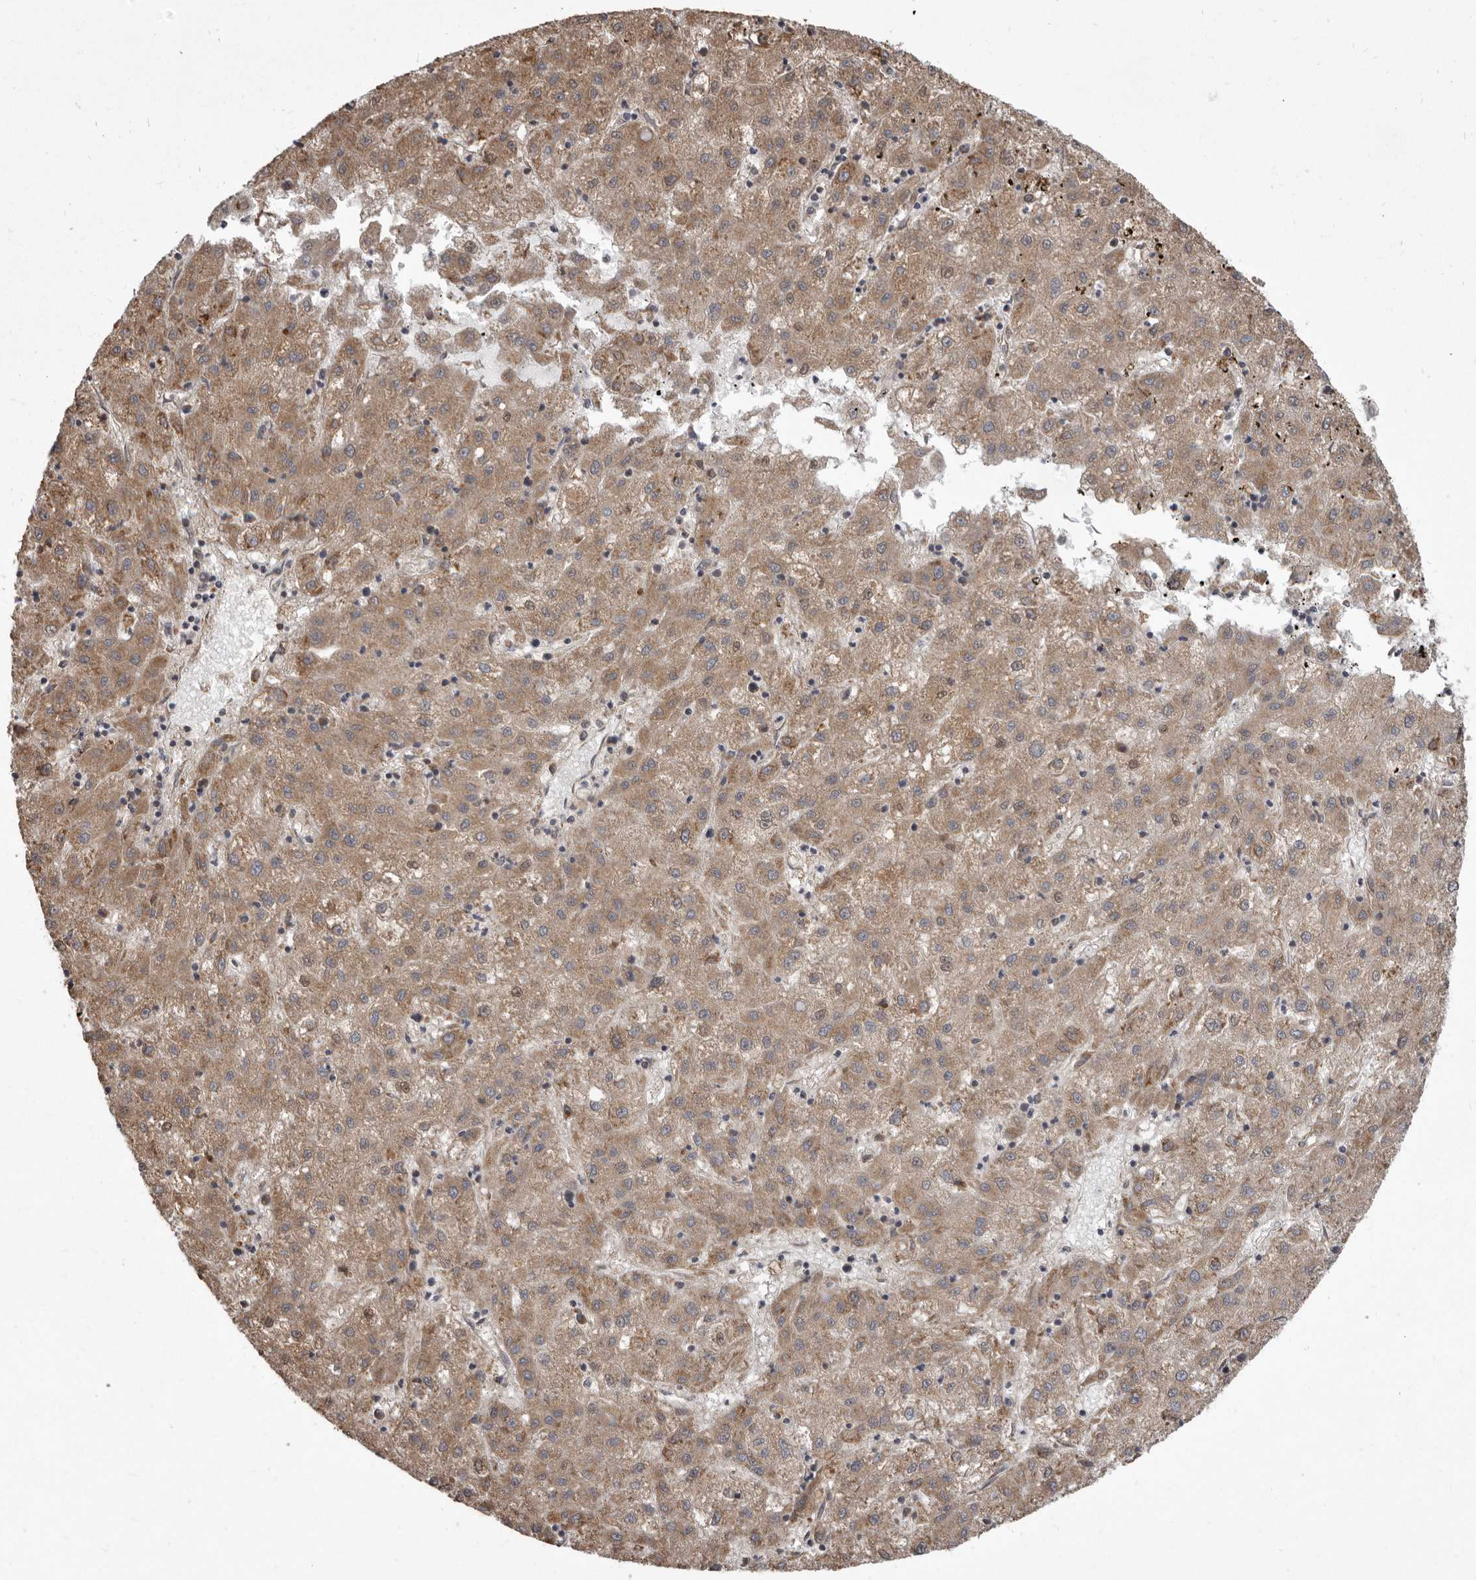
{"staining": {"intensity": "moderate", "quantity": ">75%", "location": "cytoplasmic/membranous"}, "tissue": "liver cancer", "cell_type": "Tumor cells", "image_type": "cancer", "snomed": [{"axis": "morphology", "description": "Carcinoma, Hepatocellular, NOS"}, {"axis": "topography", "description": "Liver"}], "caption": "Liver cancer stained with IHC reveals moderate cytoplasmic/membranous staining in approximately >75% of tumor cells.", "gene": "CDK5RAP3", "patient": {"sex": "male", "age": 72}}